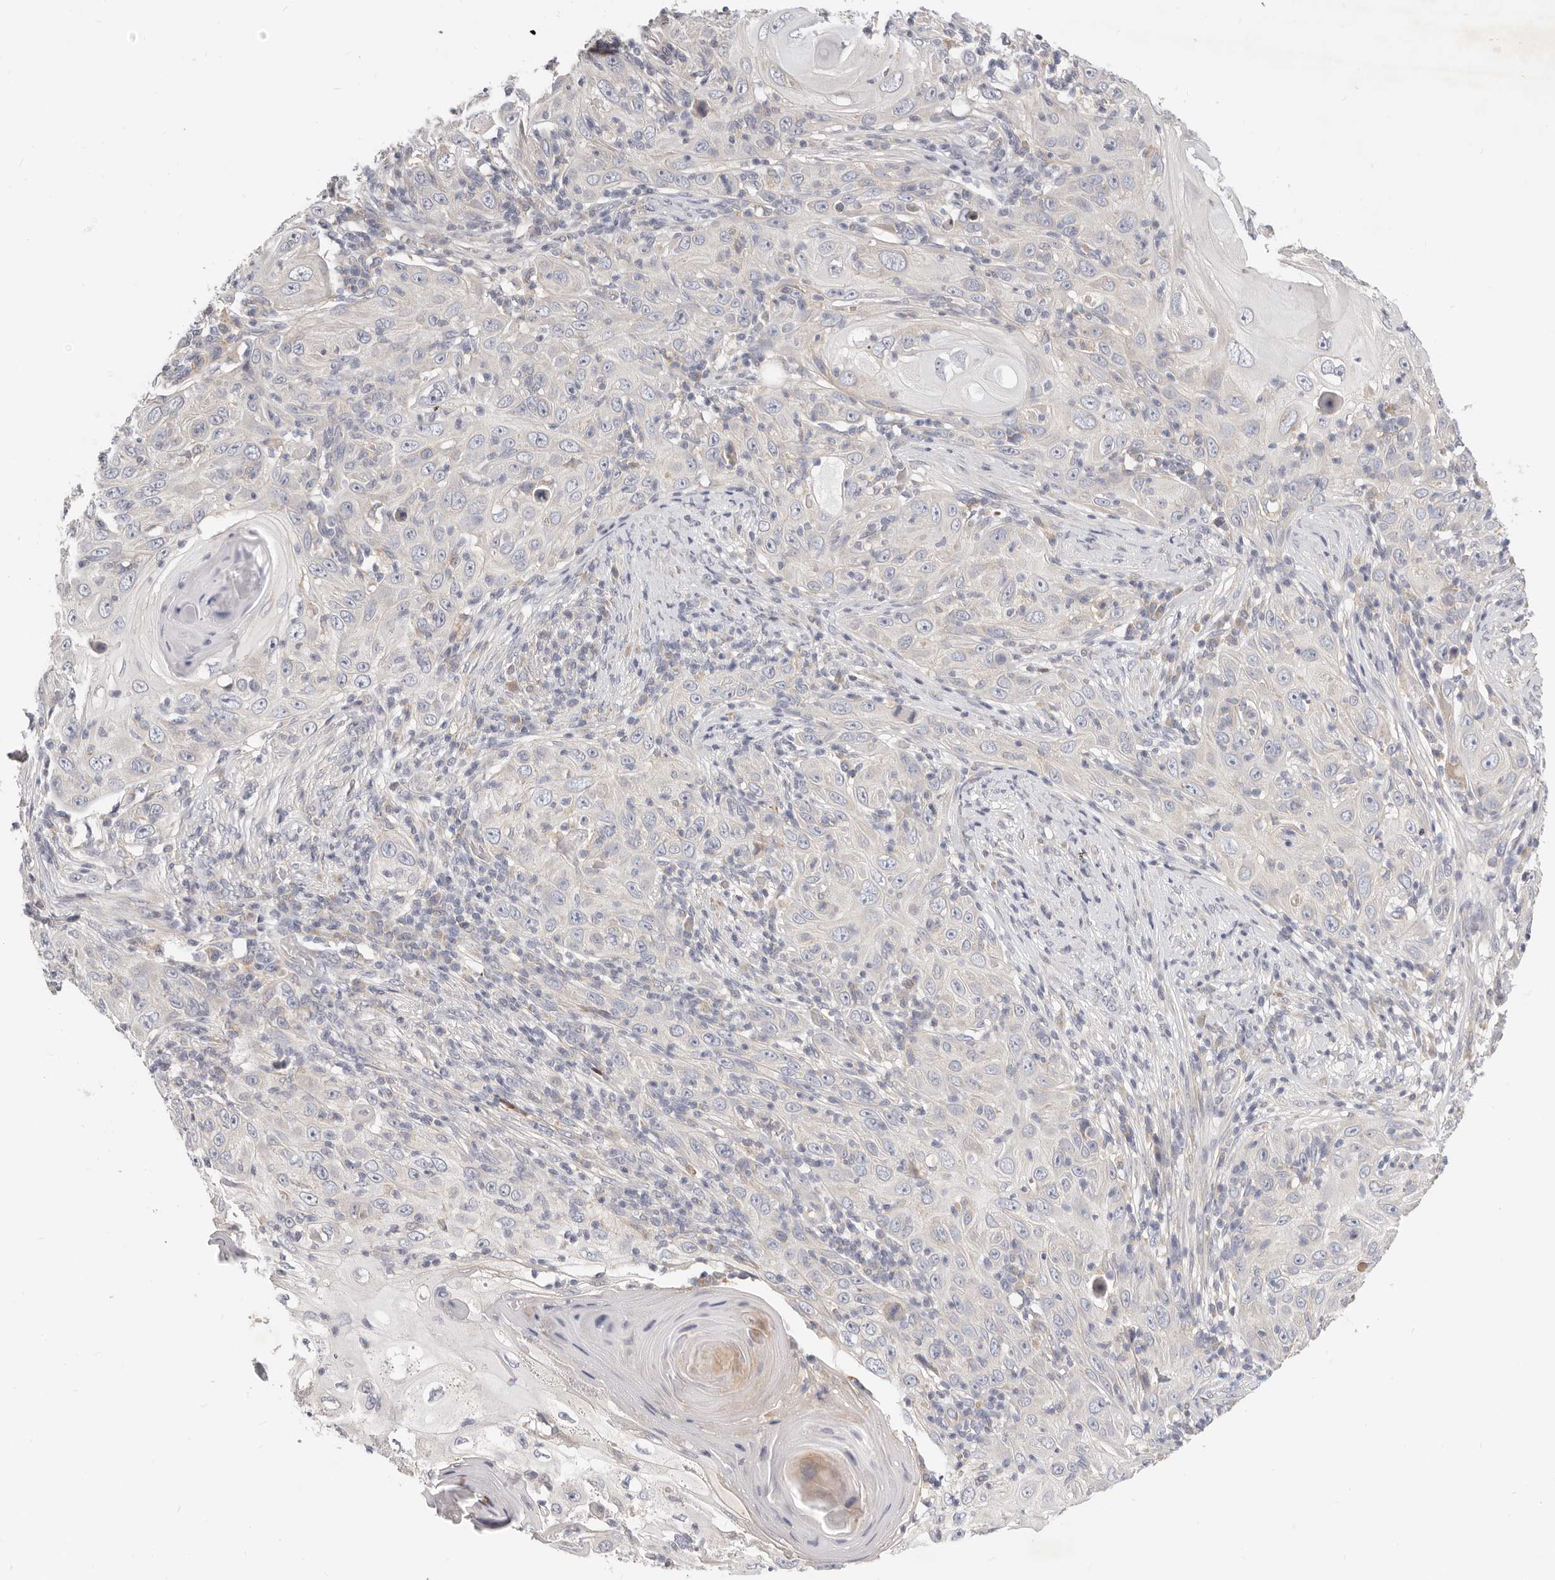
{"staining": {"intensity": "negative", "quantity": "none", "location": "none"}, "tissue": "skin cancer", "cell_type": "Tumor cells", "image_type": "cancer", "snomed": [{"axis": "morphology", "description": "Squamous cell carcinoma, NOS"}, {"axis": "topography", "description": "Skin"}], "caption": "Immunohistochemical staining of skin cancer exhibits no significant expression in tumor cells.", "gene": "TFB2M", "patient": {"sex": "female", "age": 88}}